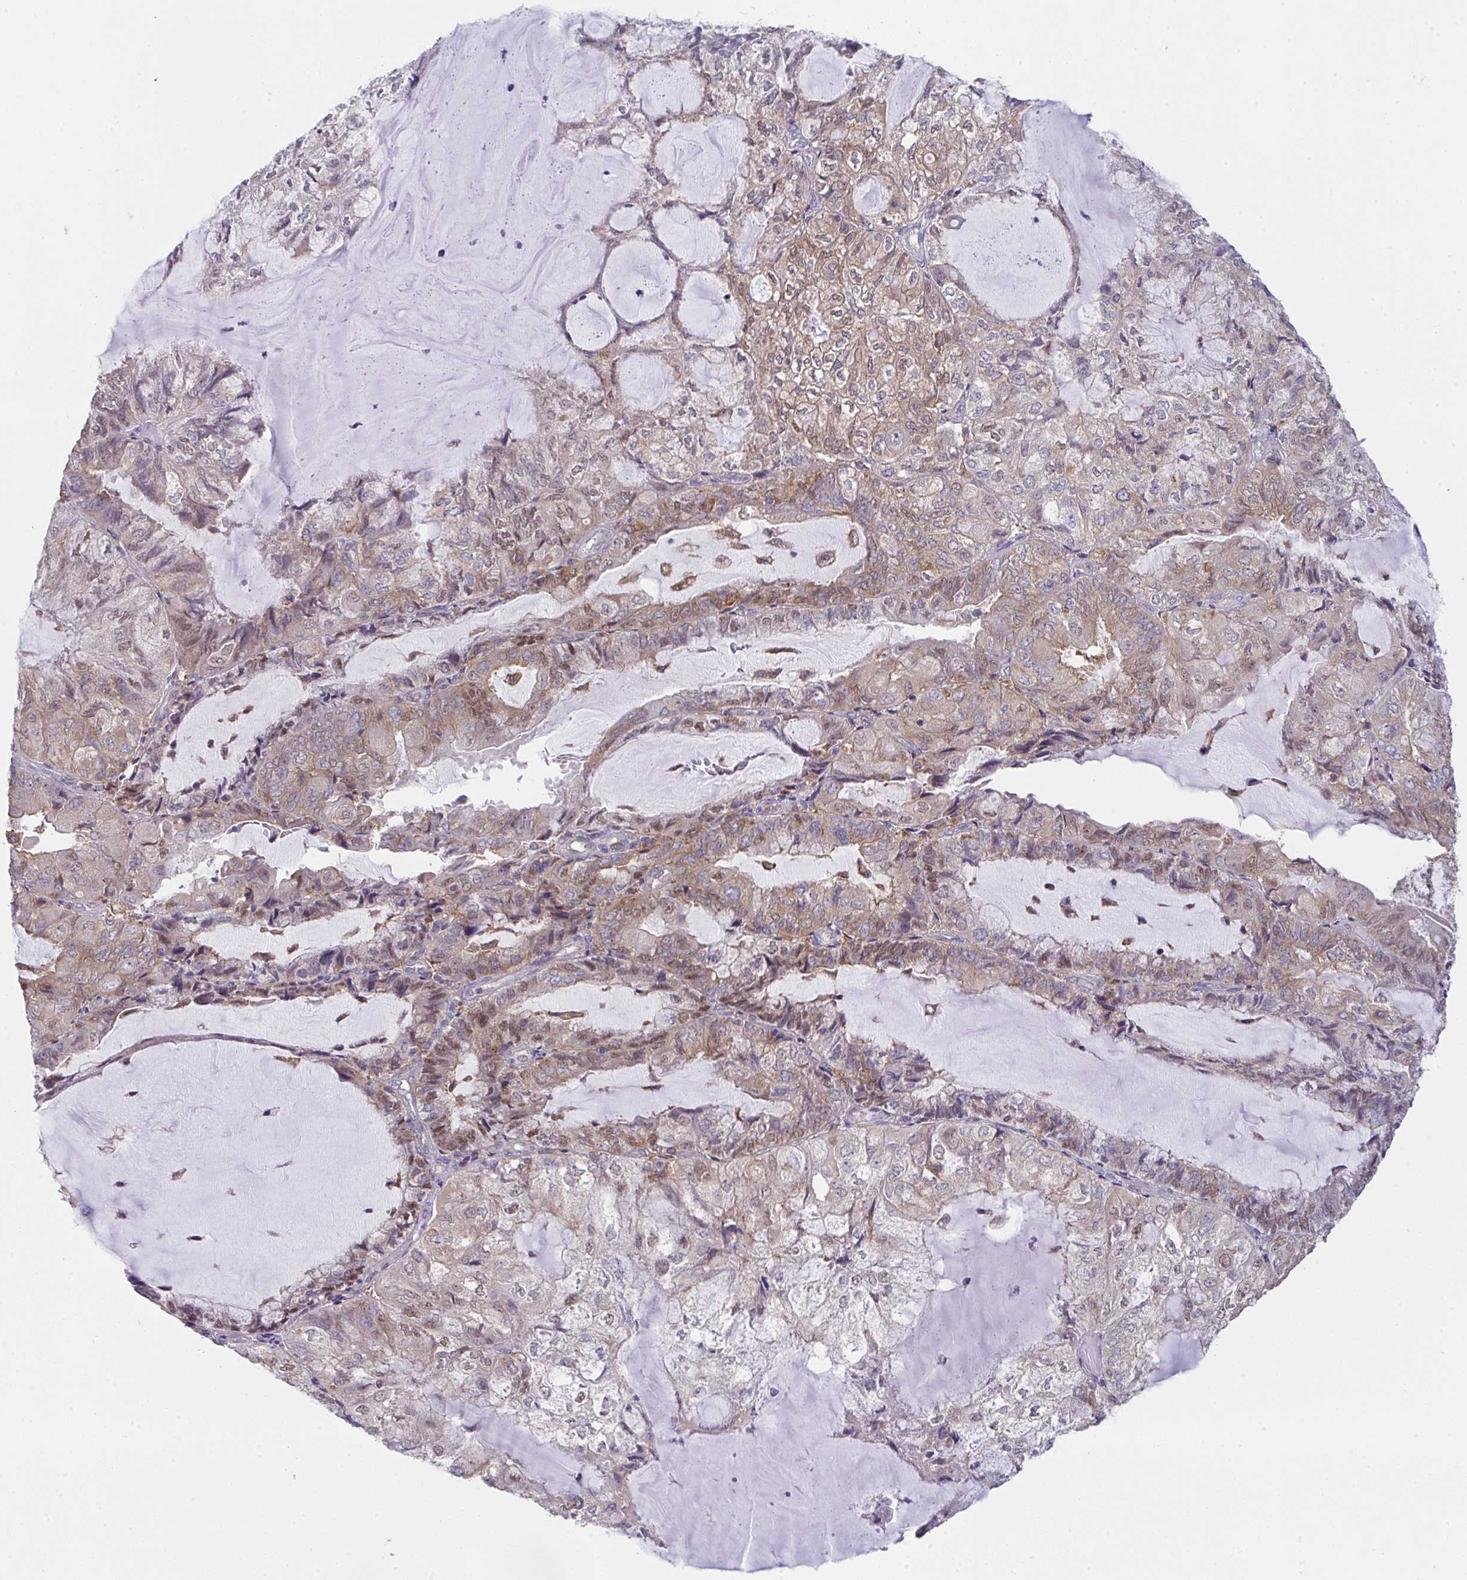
{"staining": {"intensity": "moderate", "quantity": "25%-75%", "location": "cytoplasmic/membranous,nuclear"}, "tissue": "endometrial cancer", "cell_type": "Tumor cells", "image_type": "cancer", "snomed": [{"axis": "morphology", "description": "Adenocarcinoma, NOS"}, {"axis": "topography", "description": "Endometrium"}], "caption": "High-magnification brightfield microscopy of endometrial adenocarcinoma stained with DAB (3,3'-diaminobenzidine) (brown) and counterstained with hematoxylin (blue). tumor cells exhibit moderate cytoplasmic/membranous and nuclear positivity is appreciated in about25%-75% of cells. Using DAB (3,3'-diaminobenzidine) (brown) and hematoxylin (blue) stains, captured at high magnification using brightfield microscopy.", "gene": "ALDH16A1", "patient": {"sex": "female", "age": 81}}